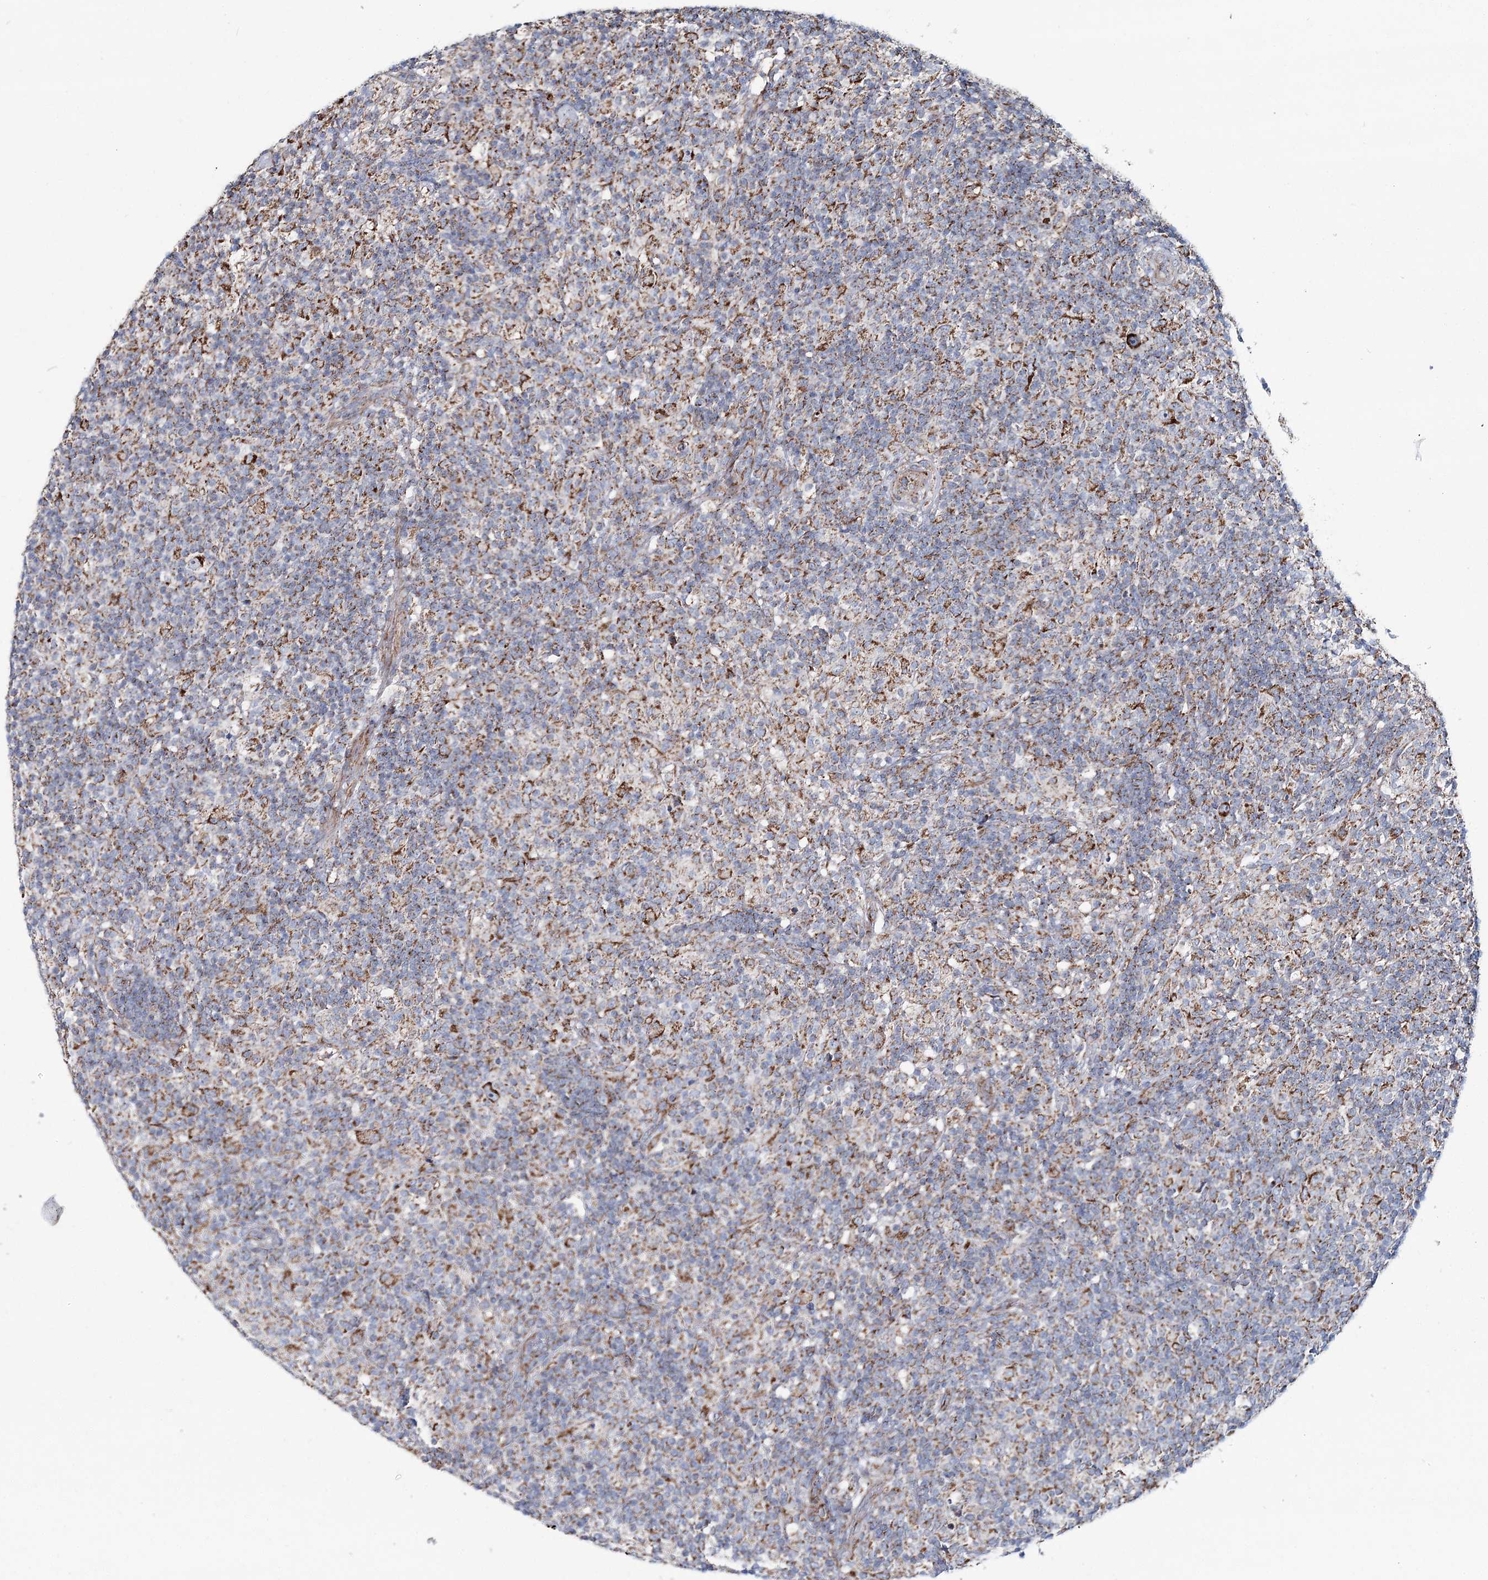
{"staining": {"intensity": "moderate", "quantity": ">75%", "location": "cytoplasmic/membranous"}, "tissue": "lymphoma", "cell_type": "Tumor cells", "image_type": "cancer", "snomed": [{"axis": "morphology", "description": "Hodgkin's disease, NOS"}, {"axis": "topography", "description": "Lymph node"}], "caption": "Protein staining of Hodgkin's disease tissue reveals moderate cytoplasmic/membranous expression in about >75% of tumor cells.", "gene": "ARHGAP6", "patient": {"sex": "male", "age": 70}}